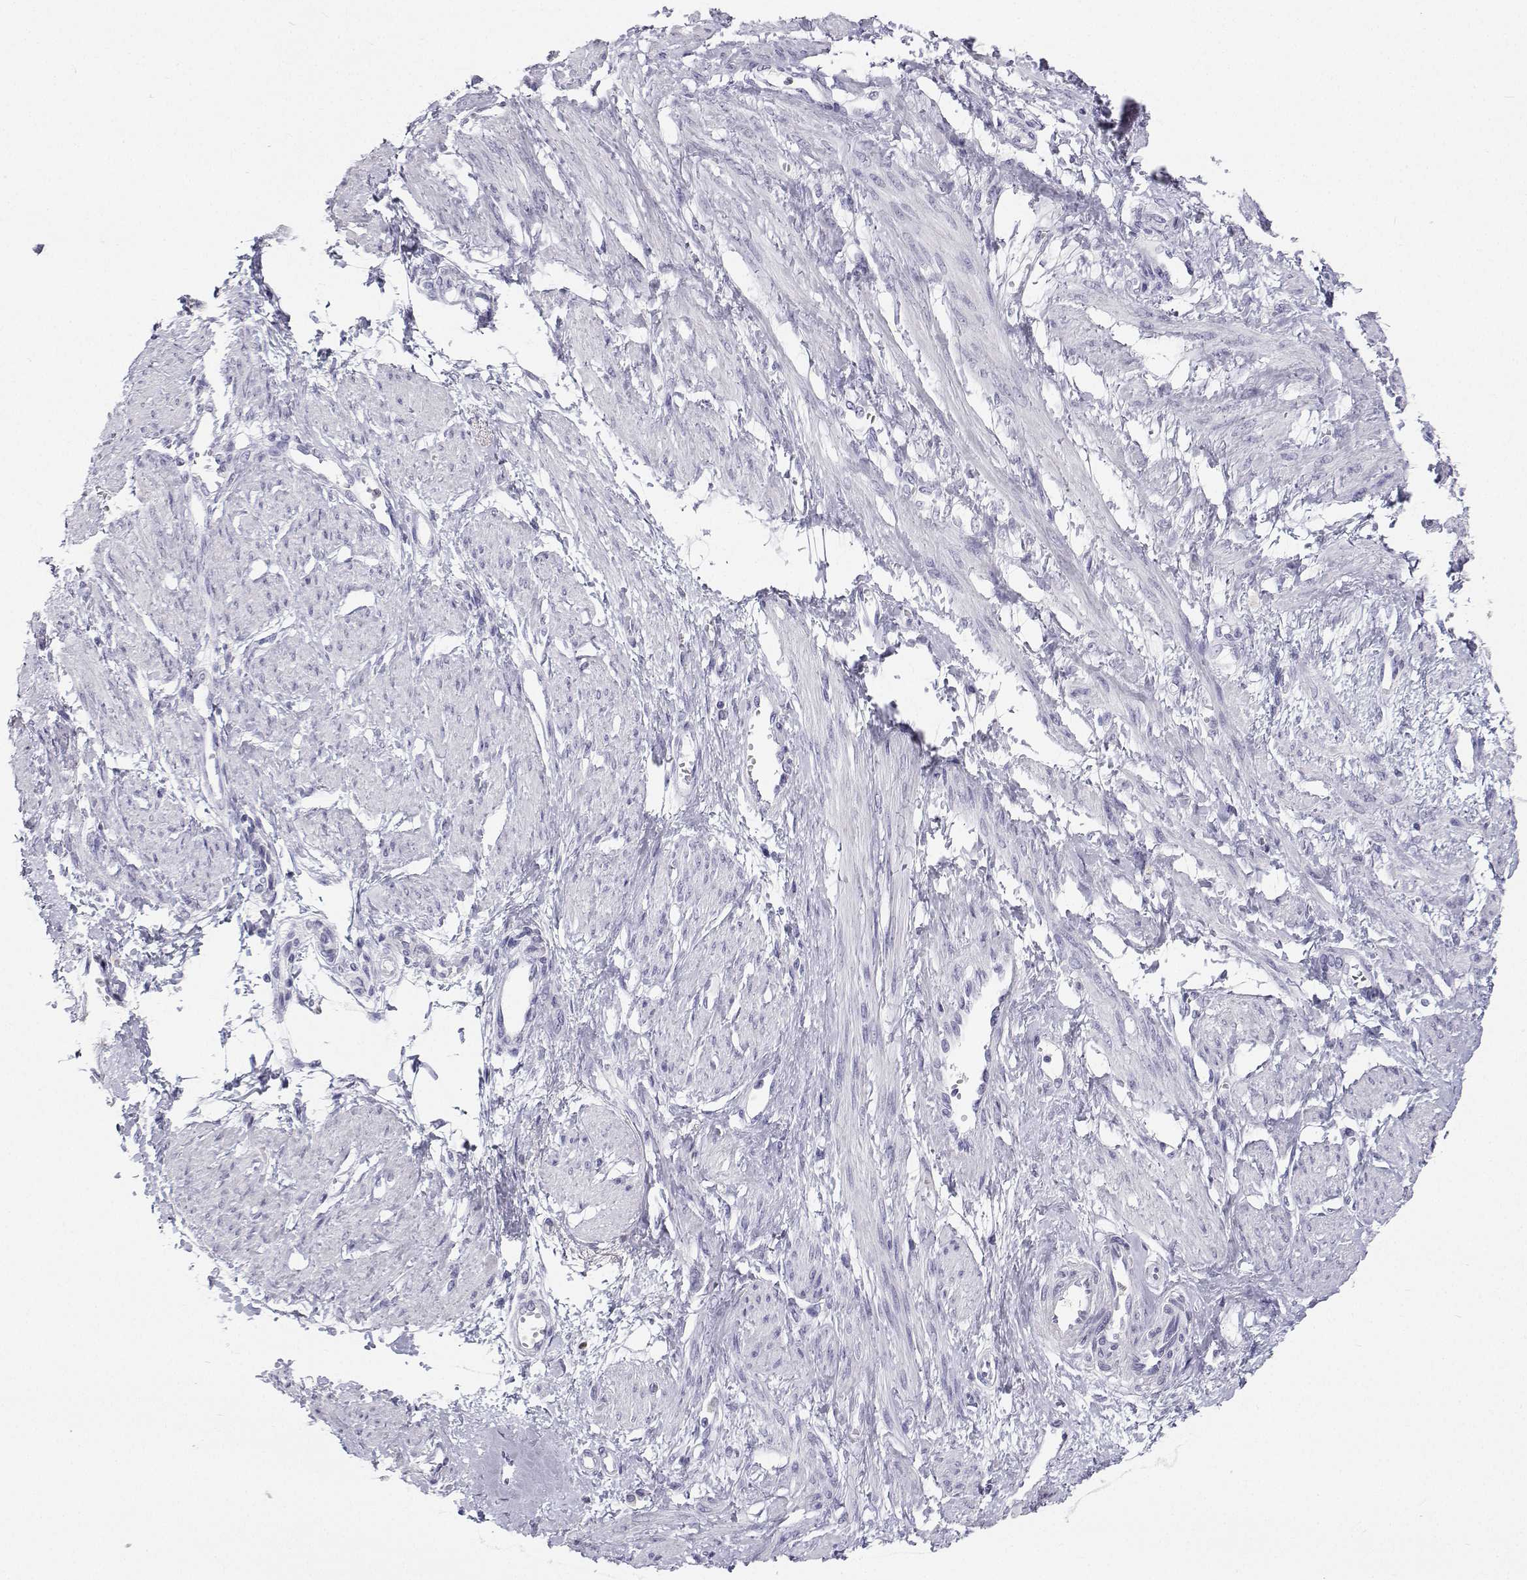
{"staining": {"intensity": "negative", "quantity": "none", "location": "none"}, "tissue": "smooth muscle", "cell_type": "Smooth muscle cells", "image_type": "normal", "snomed": [{"axis": "morphology", "description": "Normal tissue, NOS"}, {"axis": "topography", "description": "Smooth muscle"}, {"axis": "topography", "description": "Uterus"}], "caption": "This is an immunohistochemistry (IHC) photomicrograph of unremarkable human smooth muscle. There is no positivity in smooth muscle cells.", "gene": "SFTPB", "patient": {"sex": "female", "age": 39}}